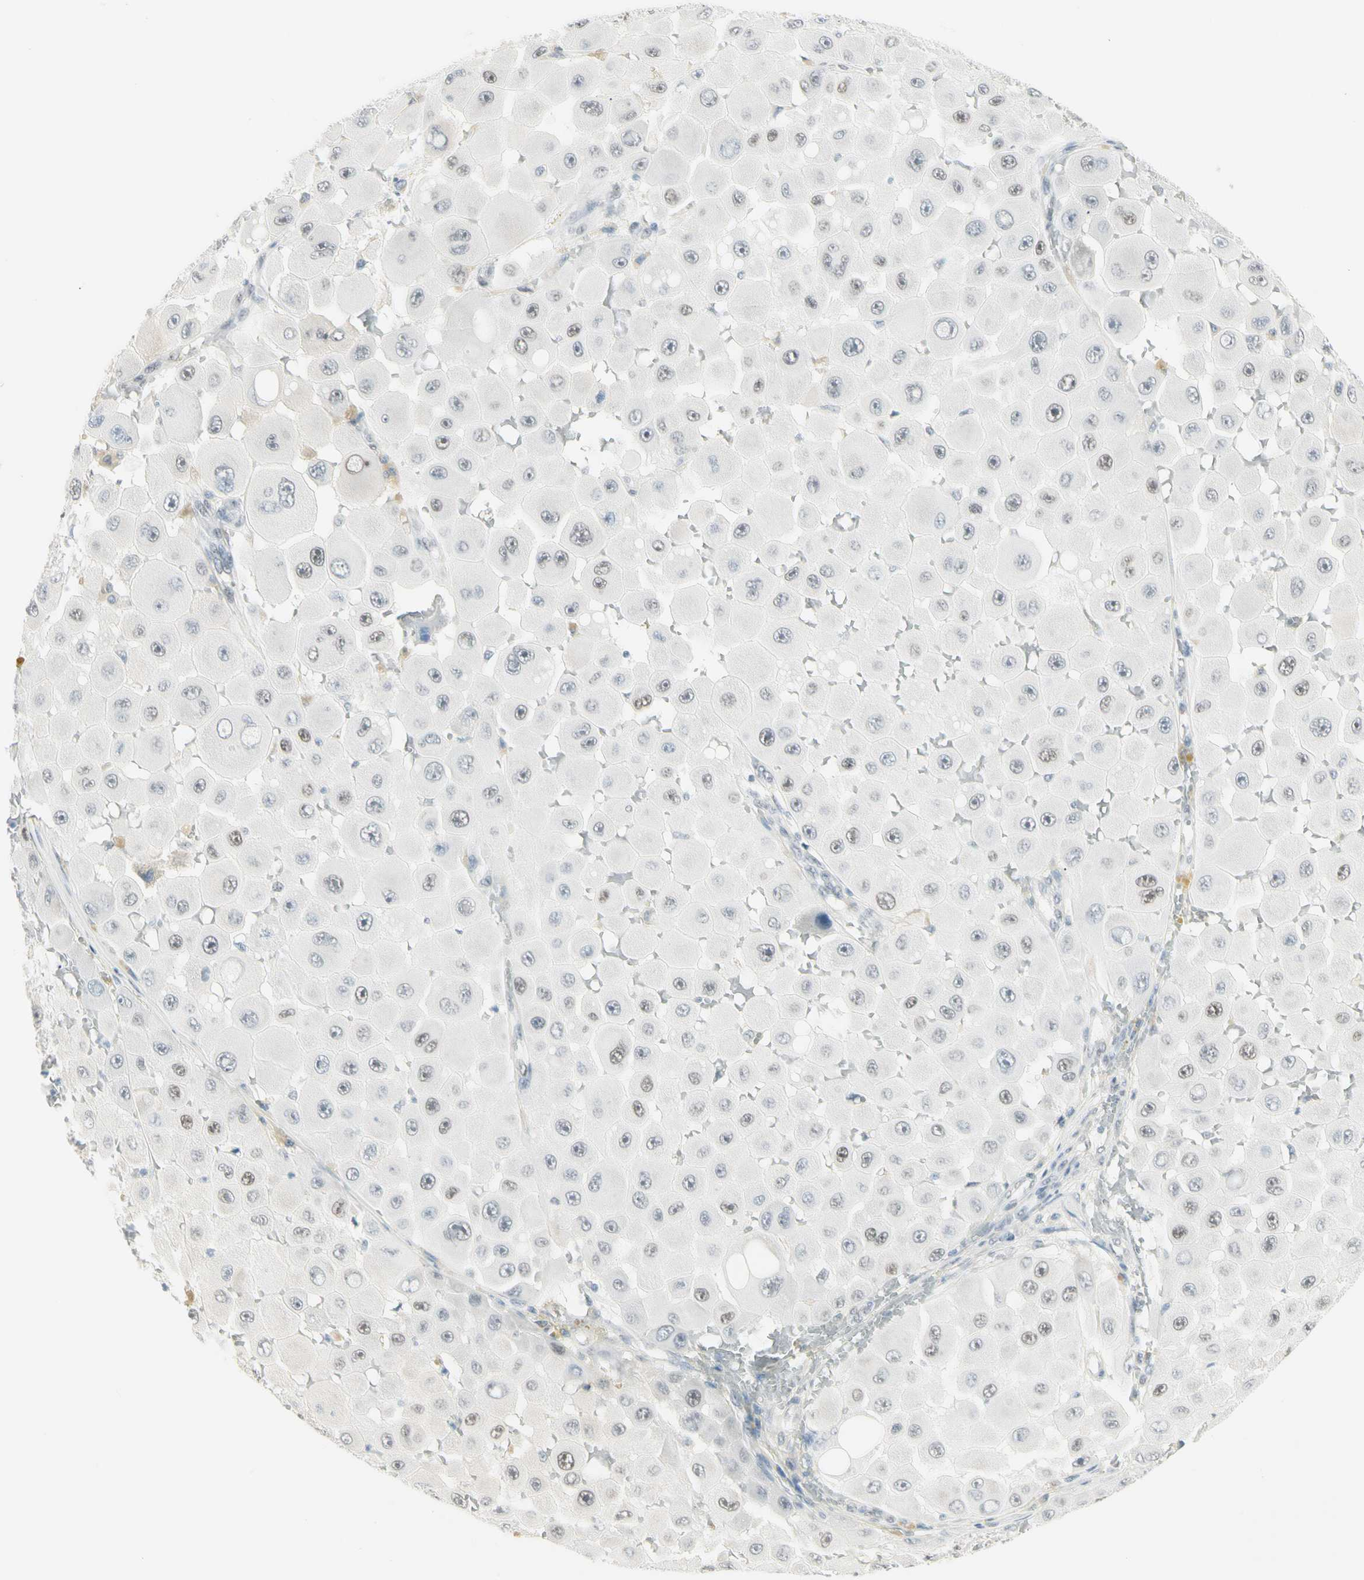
{"staining": {"intensity": "negative", "quantity": "none", "location": "none"}, "tissue": "melanoma", "cell_type": "Tumor cells", "image_type": "cancer", "snomed": [{"axis": "morphology", "description": "Malignant melanoma, NOS"}, {"axis": "topography", "description": "Skin"}], "caption": "Tumor cells are negative for brown protein staining in melanoma. (DAB (3,3'-diaminobenzidine) IHC with hematoxylin counter stain).", "gene": "ASPN", "patient": {"sex": "female", "age": 81}}